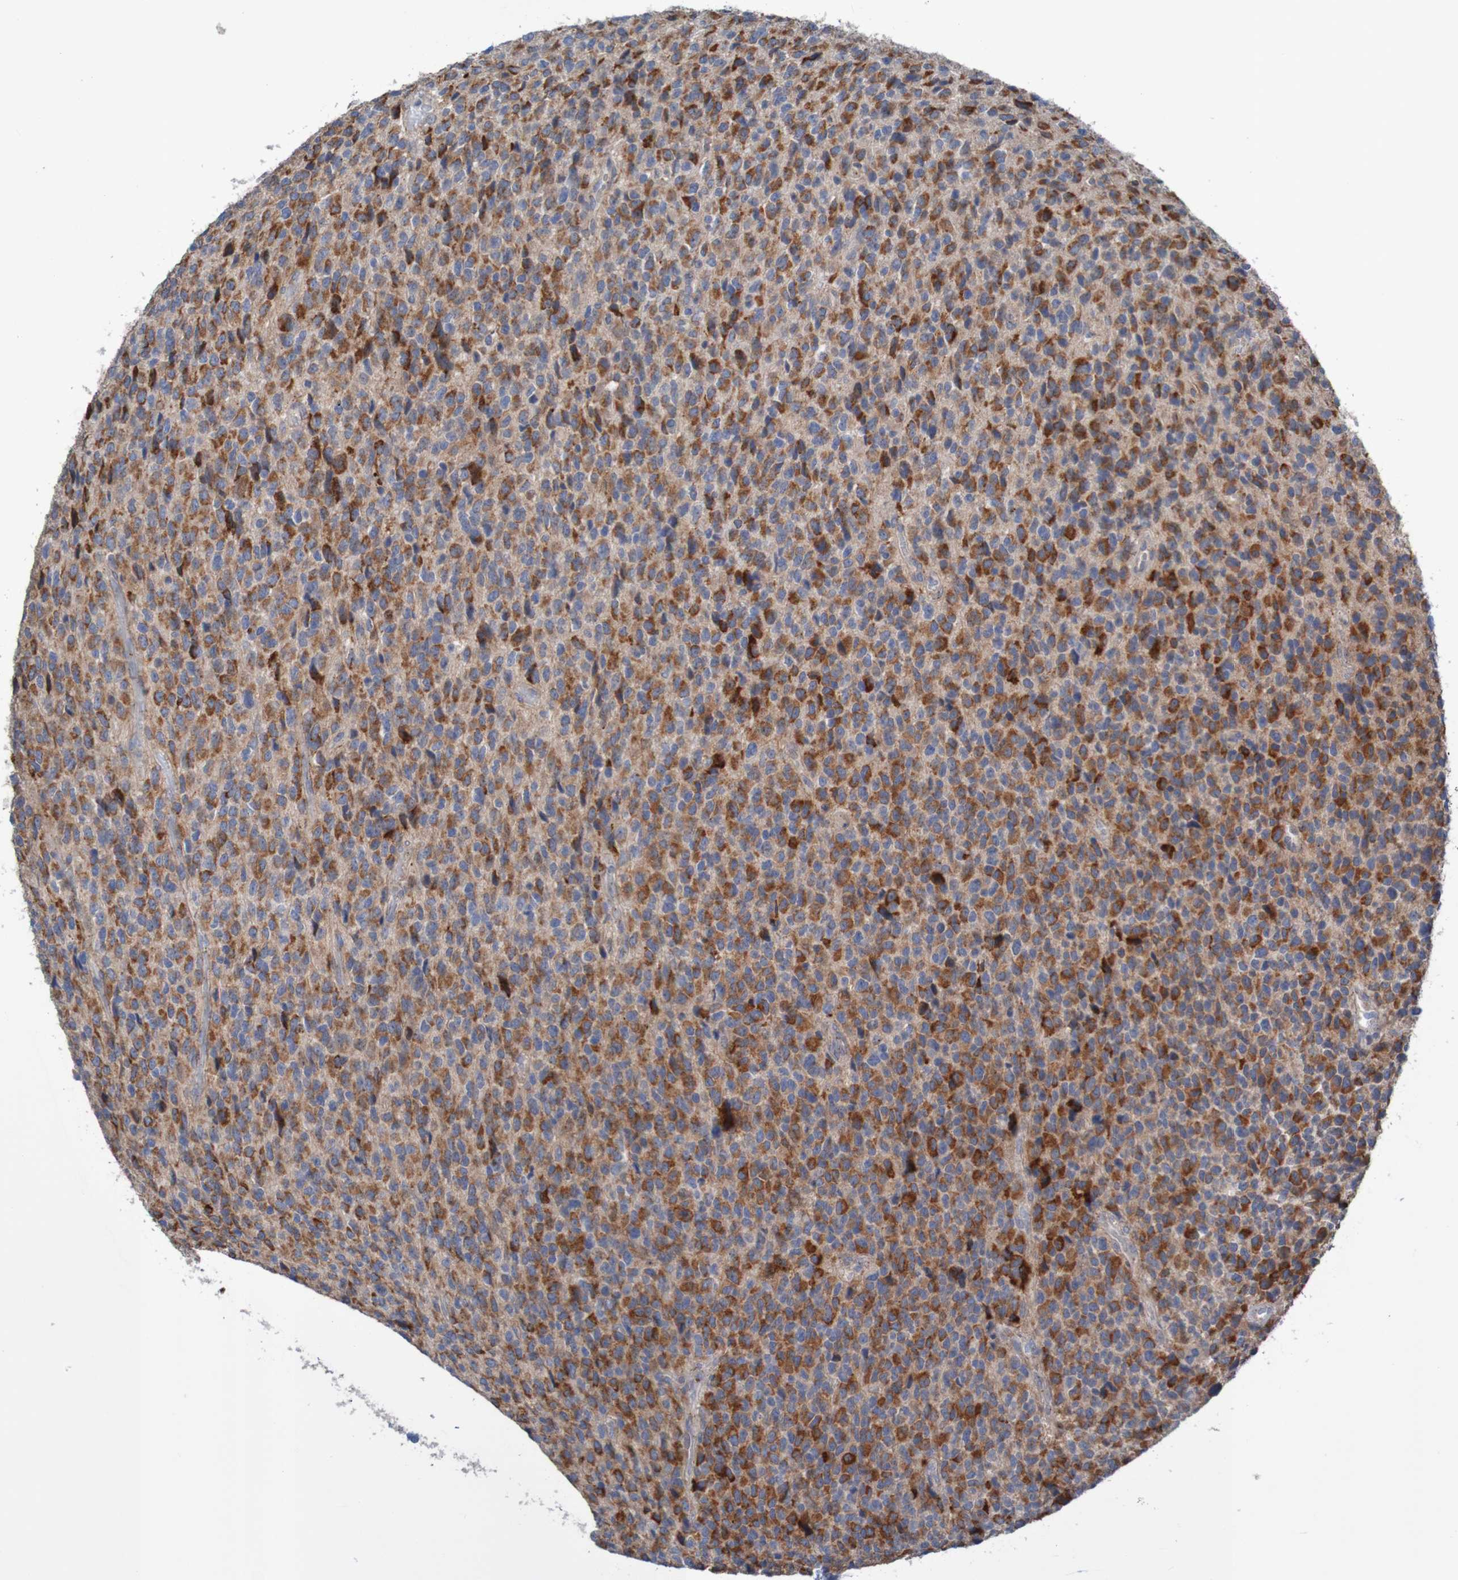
{"staining": {"intensity": "strong", "quantity": "<25%", "location": "cytoplasmic/membranous"}, "tissue": "glioma", "cell_type": "Tumor cells", "image_type": "cancer", "snomed": [{"axis": "morphology", "description": "Glioma, malignant, High grade"}, {"axis": "topography", "description": "pancreas cauda"}], "caption": "Approximately <25% of tumor cells in glioma show strong cytoplasmic/membranous protein positivity as visualized by brown immunohistochemical staining.", "gene": "ANGPT4", "patient": {"sex": "male", "age": 60}}